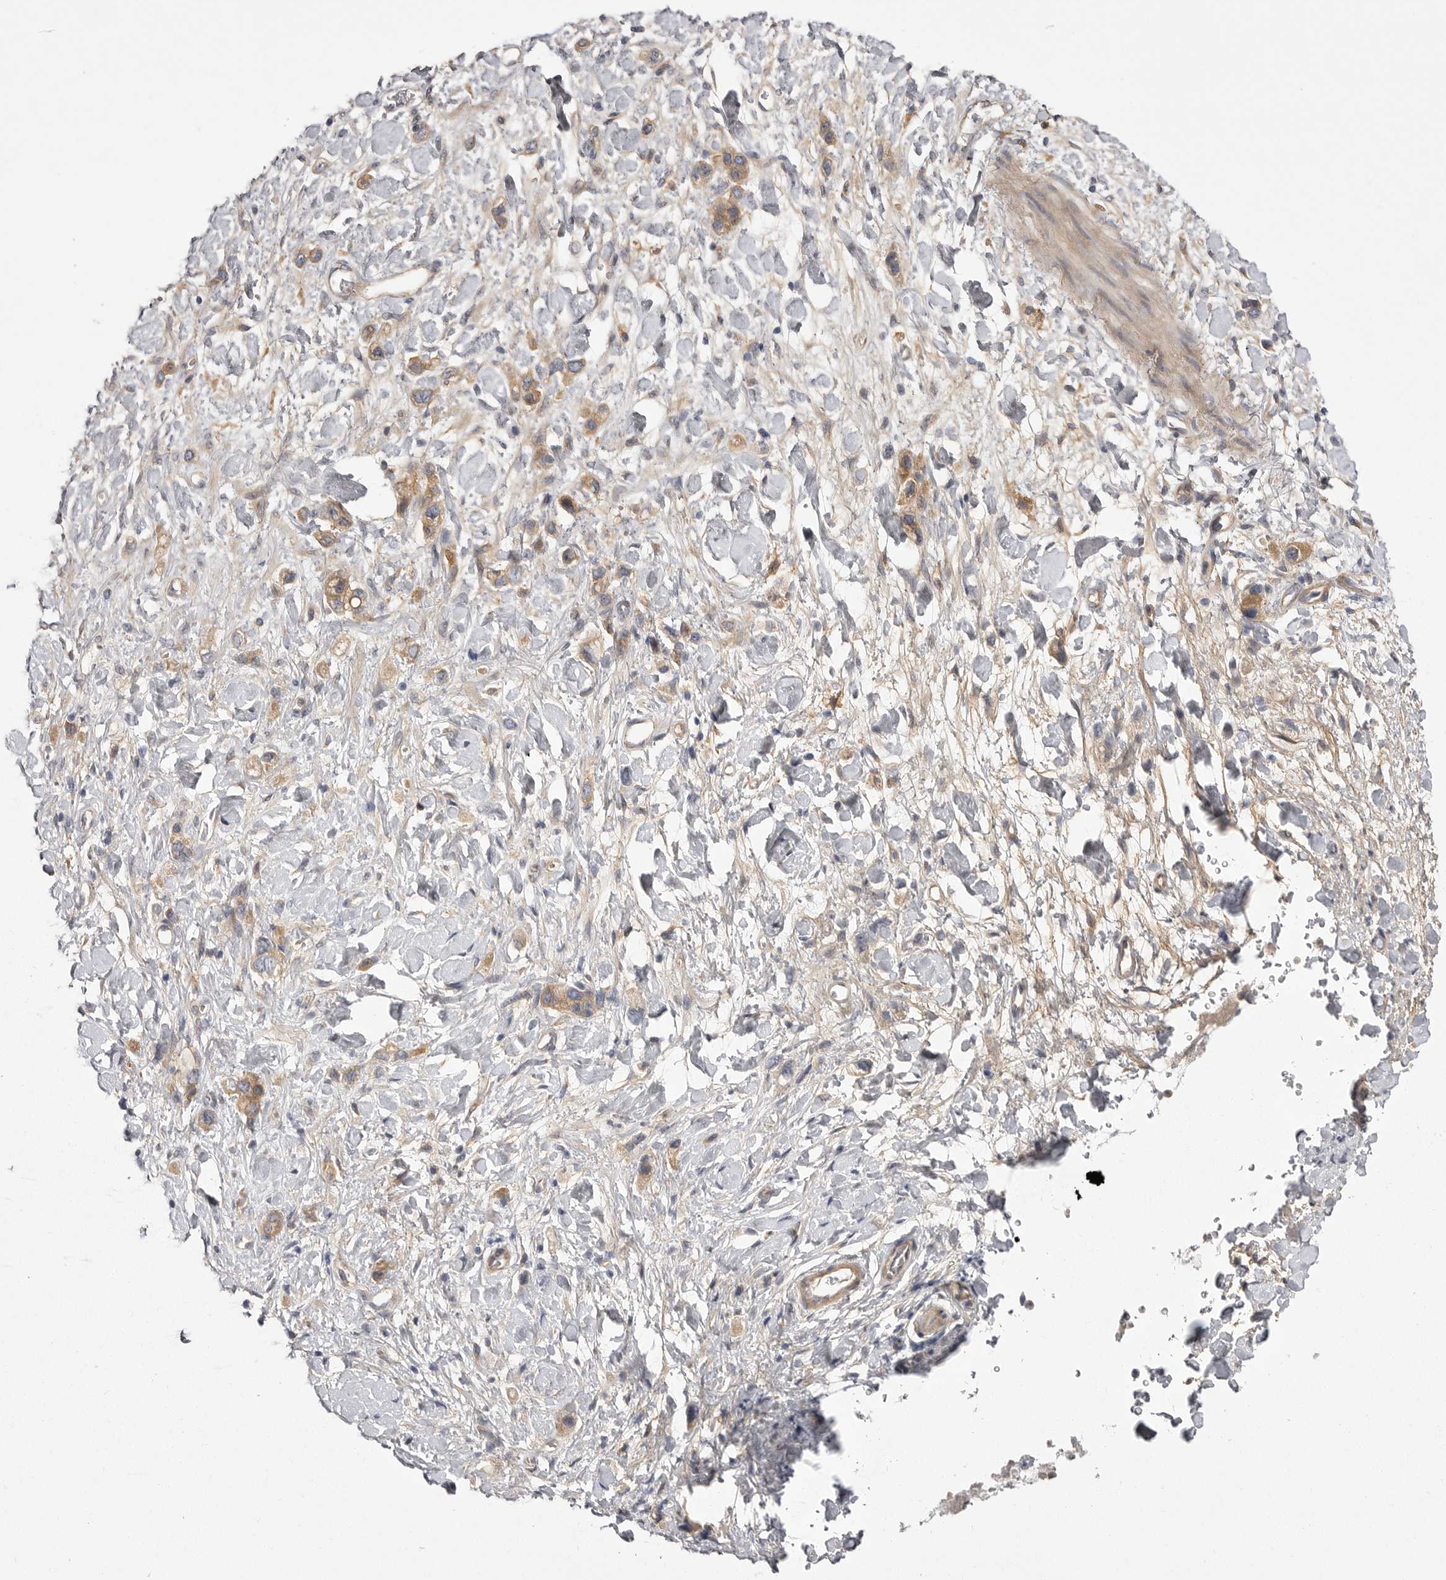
{"staining": {"intensity": "weak", "quantity": ">75%", "location": "cytoplasmic/membranous"}, "tissue": "stomach cancer", "cell_type": "Tumor cells", "image_type": "cancer", "snomed": [{"axis": "morphology", "description": "Adenocarcinoma, NOS"}, {"axis": "topography", "description": "Stomach"}], "caption": "A brown stain highlights weak cytoplasmic/membranous expression of a protein in stomach adenocarcinoma tumor cells.", "gene": "OSBPL9", "patient": {"sex": "female", "age": 65}}